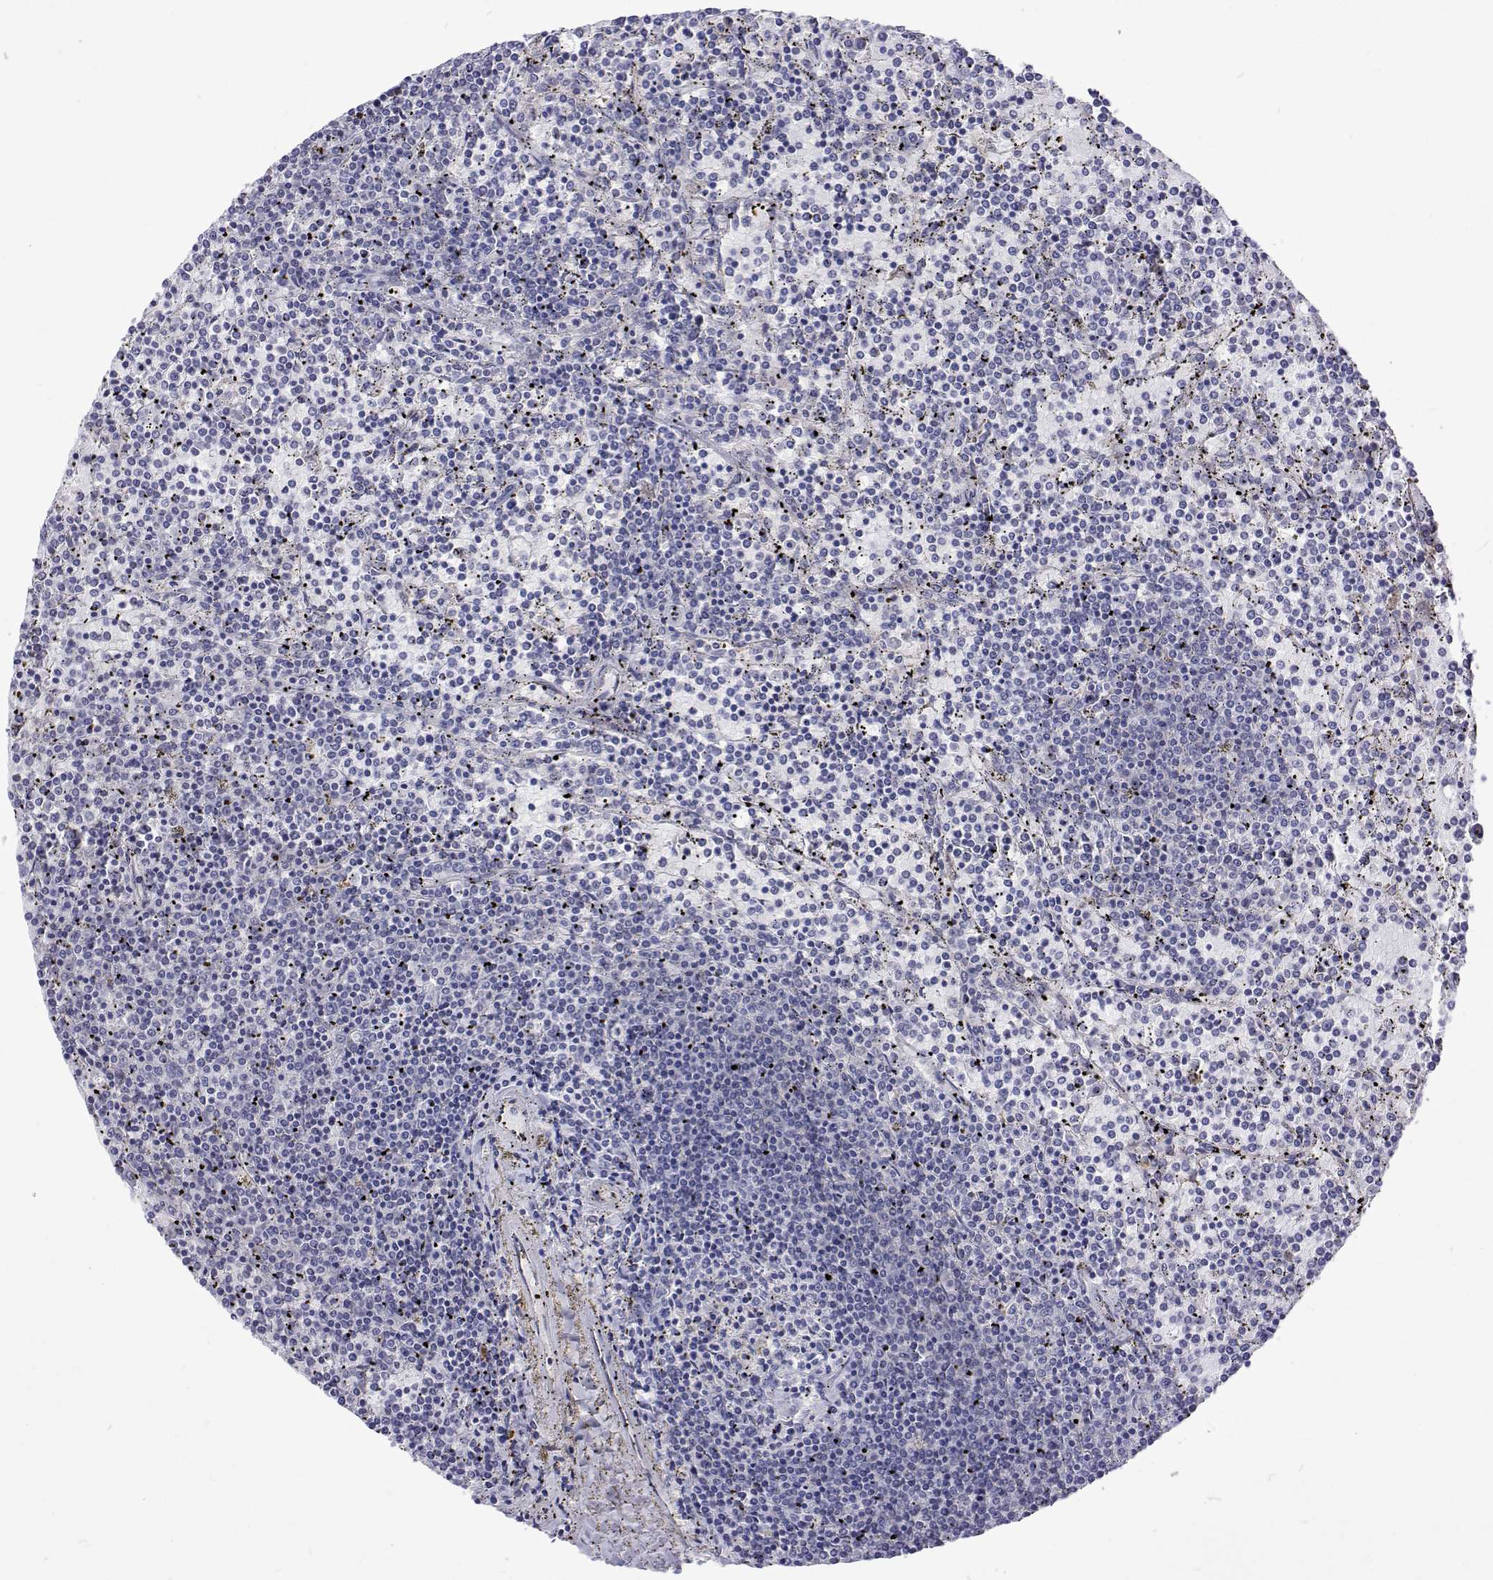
{"staining": {"intensity": "negative", "quantity": "none", "location": "none"}, "tissue": "lymphoma", "cell_type": "Tumor cells", "image_type": "cancer", "snomed": [{"axis": "morphology", "description": "Malignant lymphoma, non-Hodgkin's type, Low grade"}, {"axis": "topography", "description": "Spleen"}], "caption": "There is no significant staining in tumor cells of lymphoma.", "gene": "PADI1", "patient": {"sex": "female", "age": 77}}